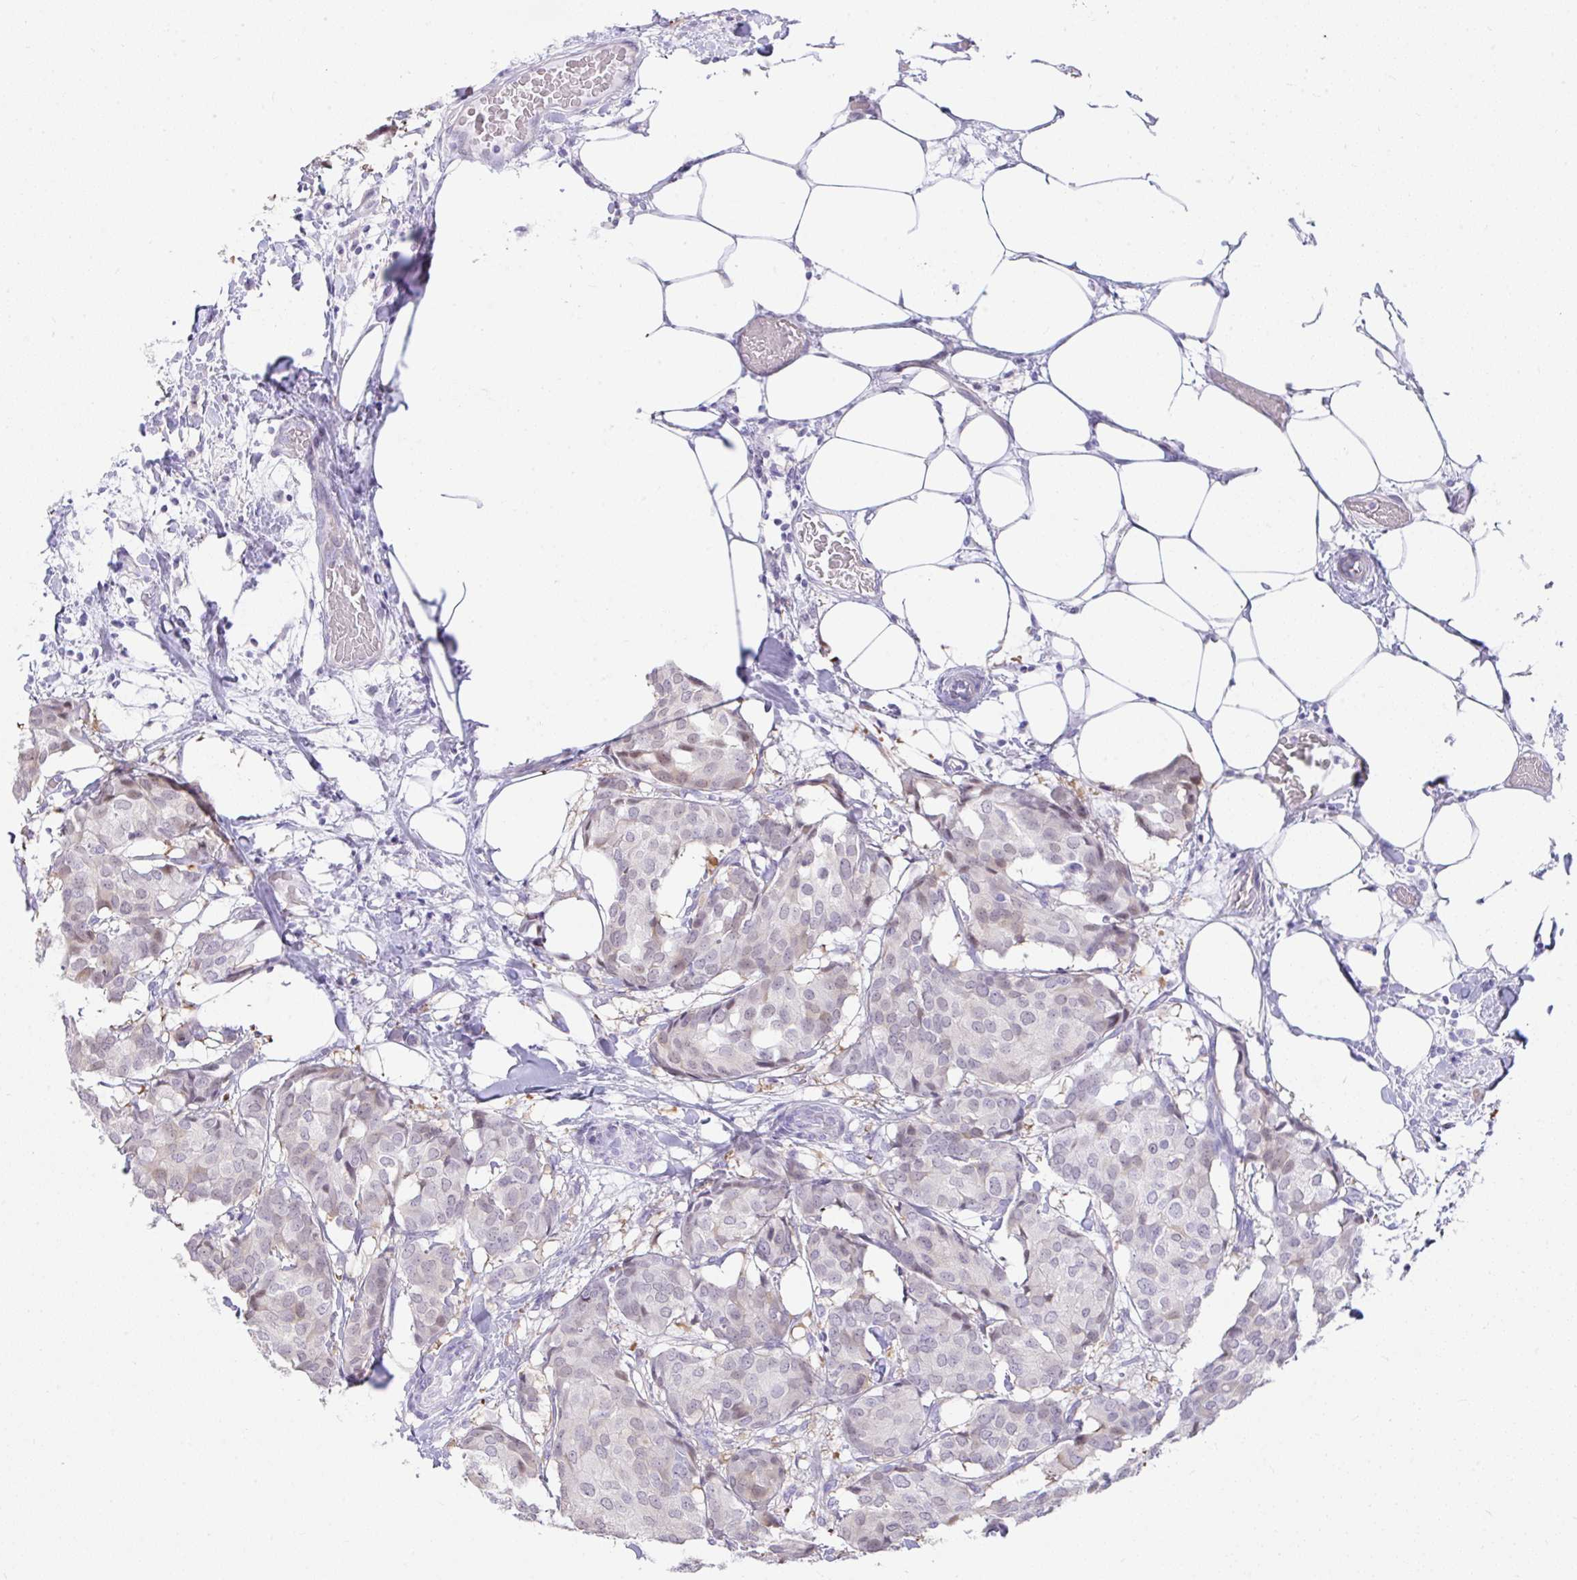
{"staining": {"intensity": "weak", "quantity": "<25%", "location": "nuclear"}, "tissue": "breast cancer", "cell_type": "Tumor cells", "image_type": "cancer", "snomed": [{"axis": "morphology", "description": "Duct carcinoma"}, {"axis": "topography", "description": "Breast"}], "caption": "The image shows no staining of tumor cells in intraductal carcinoma (breast).", "gene": "ZNF485", "patient": {"sex": "female", "age": 75}}